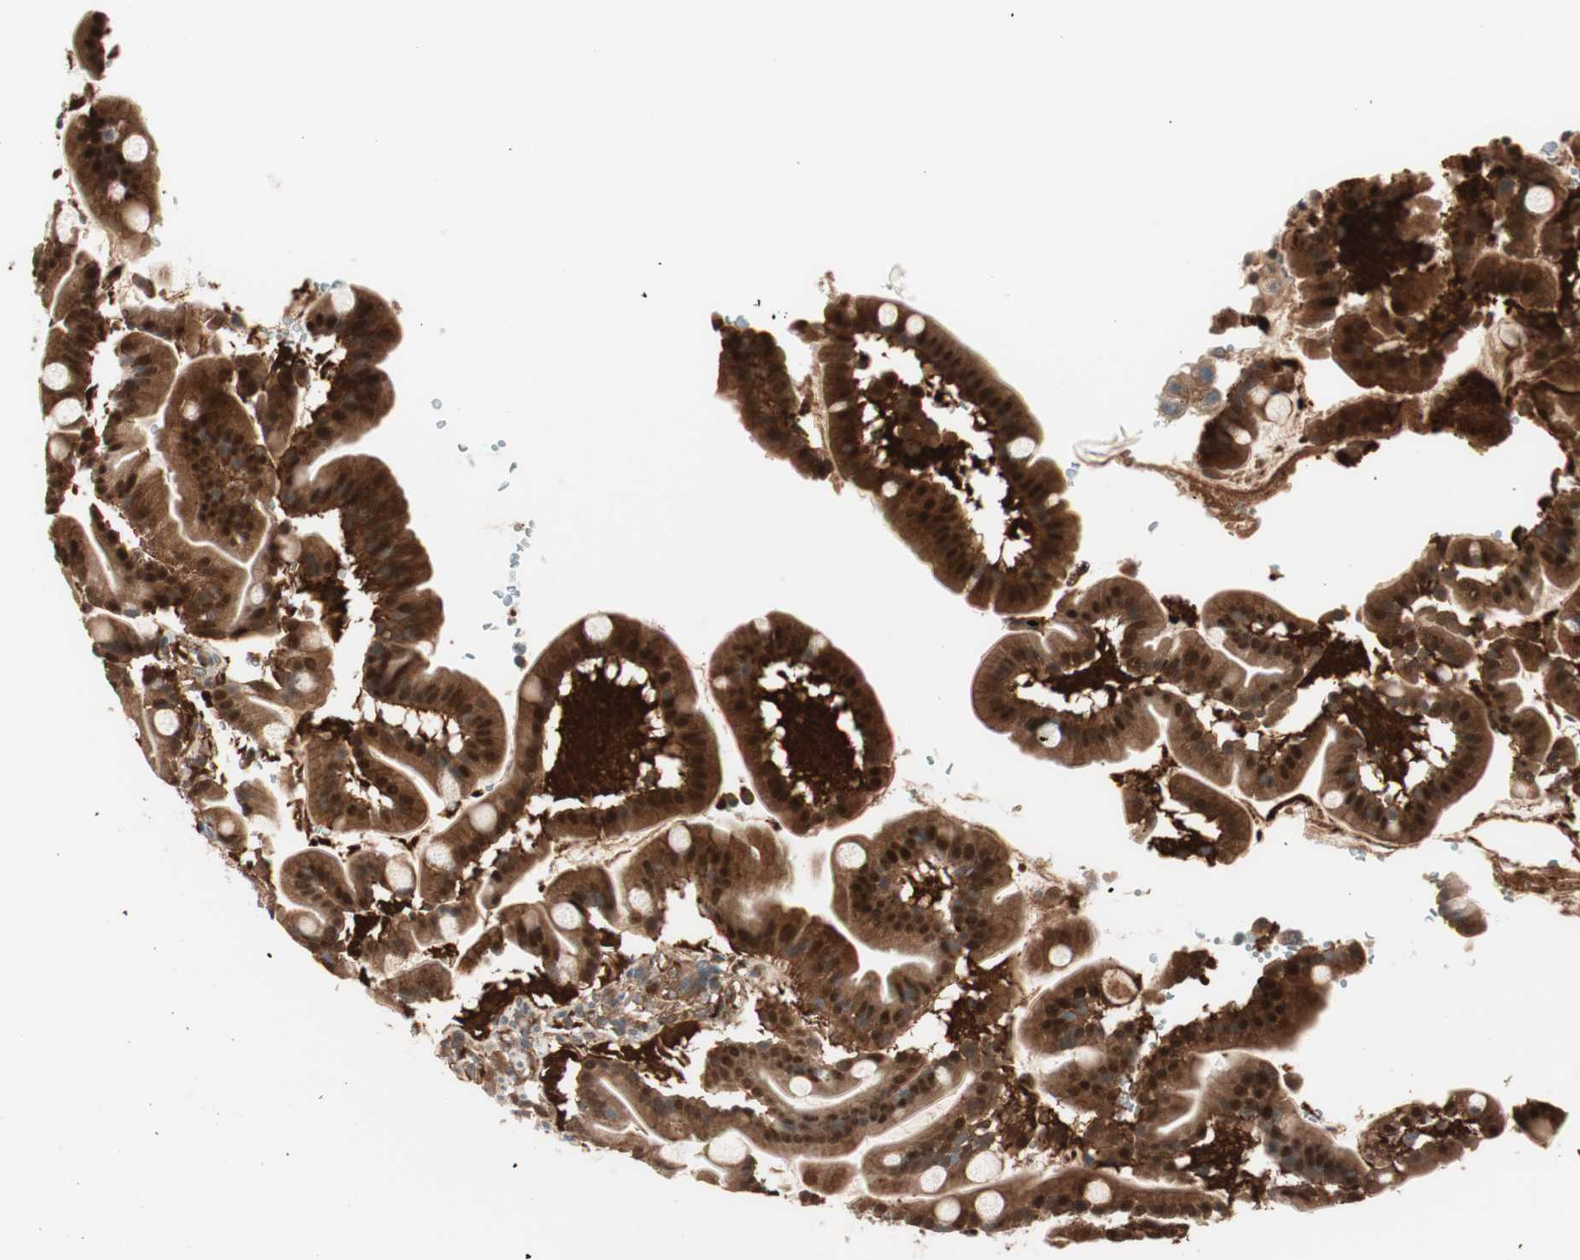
{"staining": {"intensity": "strong", "quantity": ">75%", "location": "cytoplasmic/membranous"}, "tissue": "duodenum", "cell_type": "Glandular cells", "image_type": "normal", "snomed": [{"axis": "morphology", "description": "Normal tissue, NOS"}, {"axis": "topography", "description": "Duodenum"}], "caption": "Immunohistochemistry staining of benign duodenum, which displays high levels of strong cytoplasmic/membranous positivity in approximately >75% of glandular cells indicating strong cytoplasmic/membranous protein expression. The staining was performed using DAB (brown) for protein detection and nuclei were counterstained in hematoxylin (blue).", "gene": "GALT", "patient": {"sex": "male", "age": 50}}